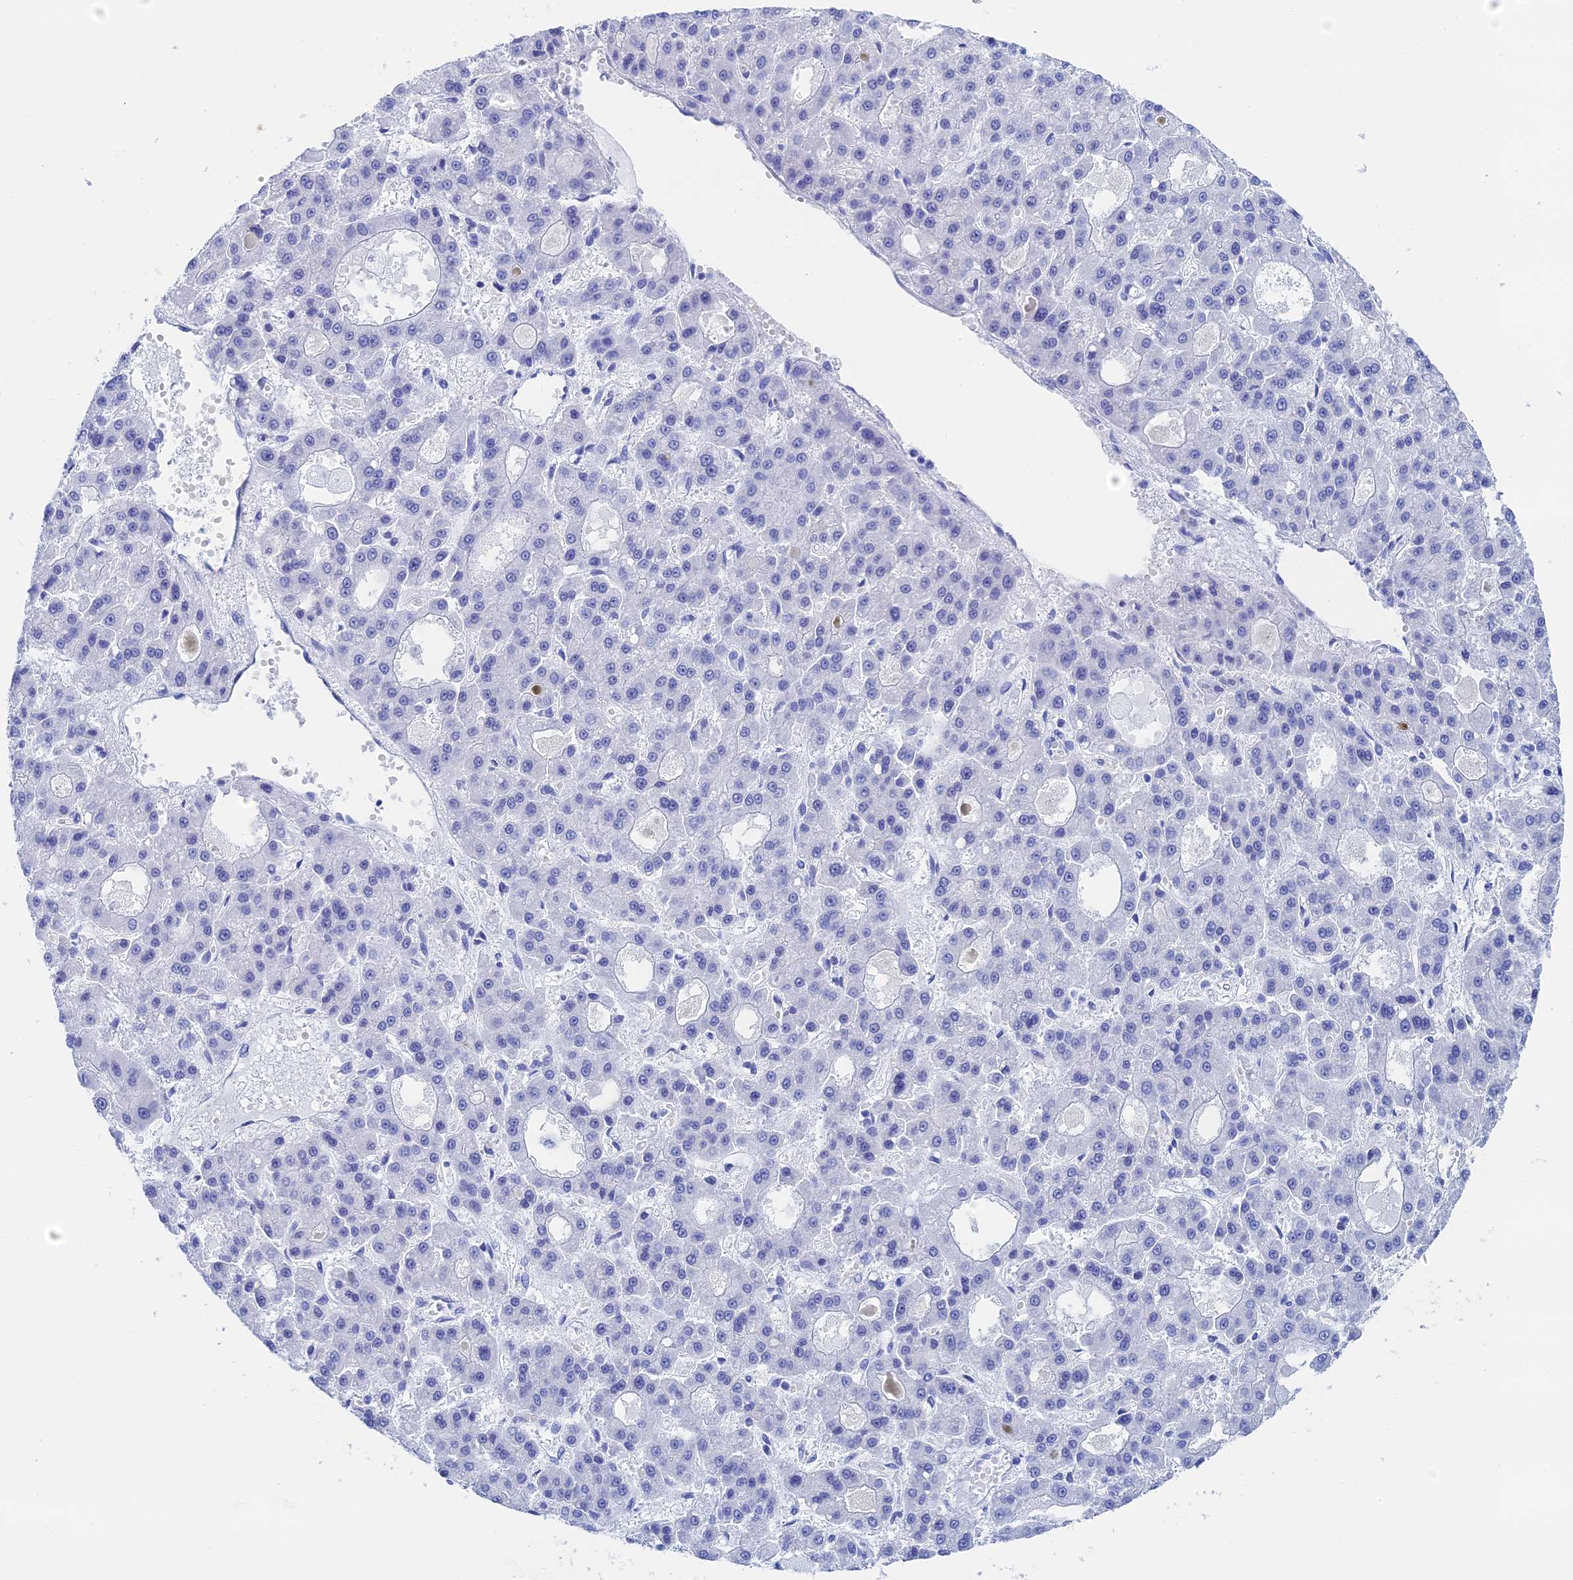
{"staining": {"intensity": "negative", "quantity": "none", "location": "none"}, "tissue": "liver cancer", "cell_type": "Tumor cells", "image_type": "cancer", "snomed": [{"axis": "morphology", "description": "Carcinoma, Hepatocellular, NOS"}, {"axis": "topography", "description": "Liver"}], "caption": "Photomicrograph shows no significant protein staining in tumor cells of hepatocellular carcinoma (liver).", "gene": "TEX101", "patient": {"sex": "male", "age": 70}}